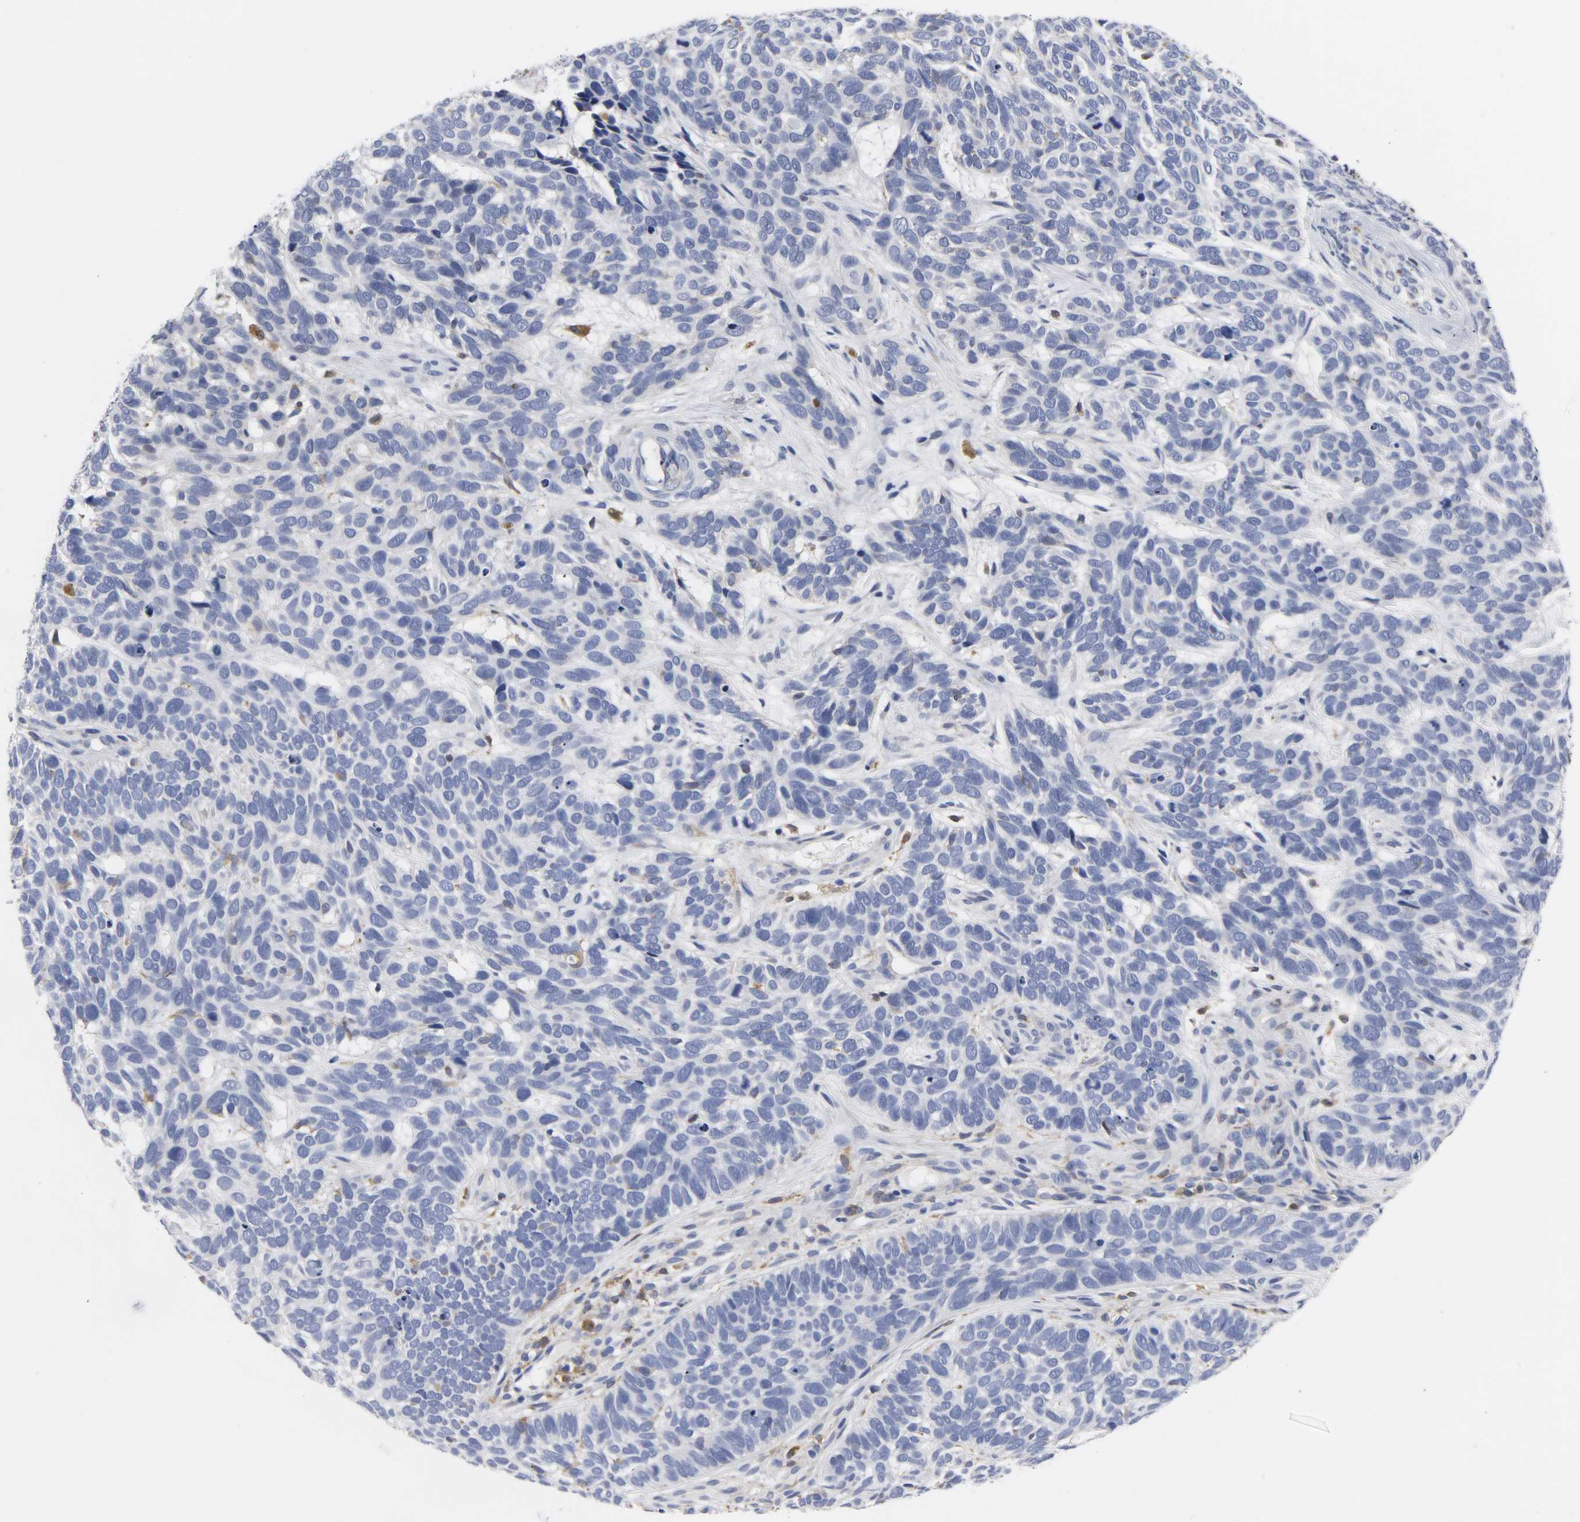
{"staining": {"intensity": "negative", "quantity": "none", "location": "none"}, "tissue": "skin cancer", "cell_type": "Tumor cells", "image_type": "cancer", "snomed": [{"axis": "morphology", "description": "Basal cell carcinoma"}, {"axis": "topography", "description": "Skin"}], "caption": "Immunohistochemistry of basal cell carcinoma (skin) reveals no staining in tumor cells.", "gene": "HCK", "patient": {"sex": "male", "age": 87}}